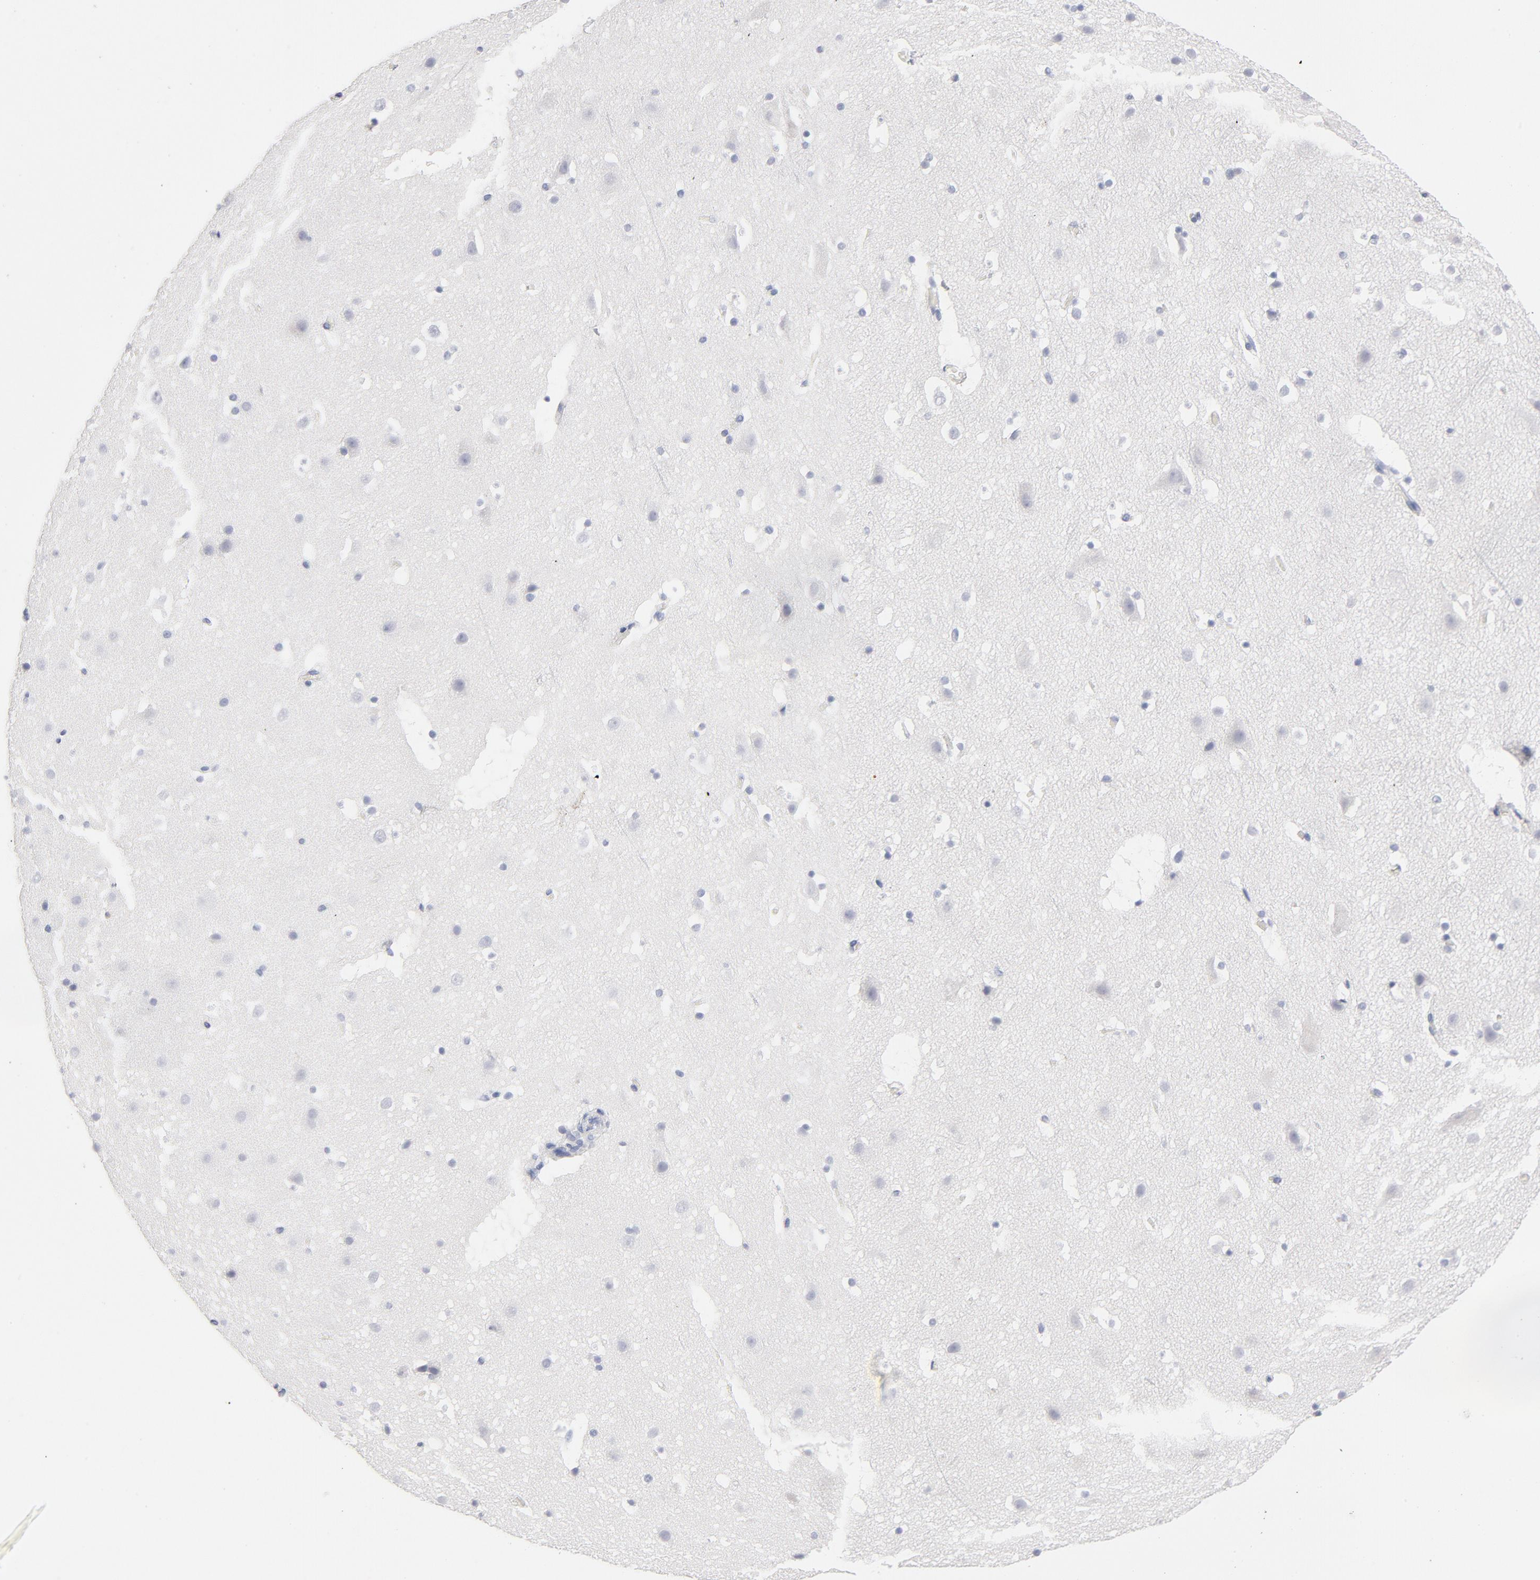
{"staining": {"intensity": "negative", "quantity": "none", "location": "none"}, "tissue": "cerebral cortex", "cell_type": "Endothelial cells", "image_type": "normal", "snomed": [{"axis": "morphology", "description": "Normal tissue, NOS"}, {"axis": "topography", "description": "Cerebral cortex"}], "caption": "Immunohistochemistry (IHC) photomicrograph of benign cerebral cortex stained for a protein (brown), which shows no staining in endothelial cells.", "gene": "MCM7", "patient": {"sex": "male", "age": 45}}